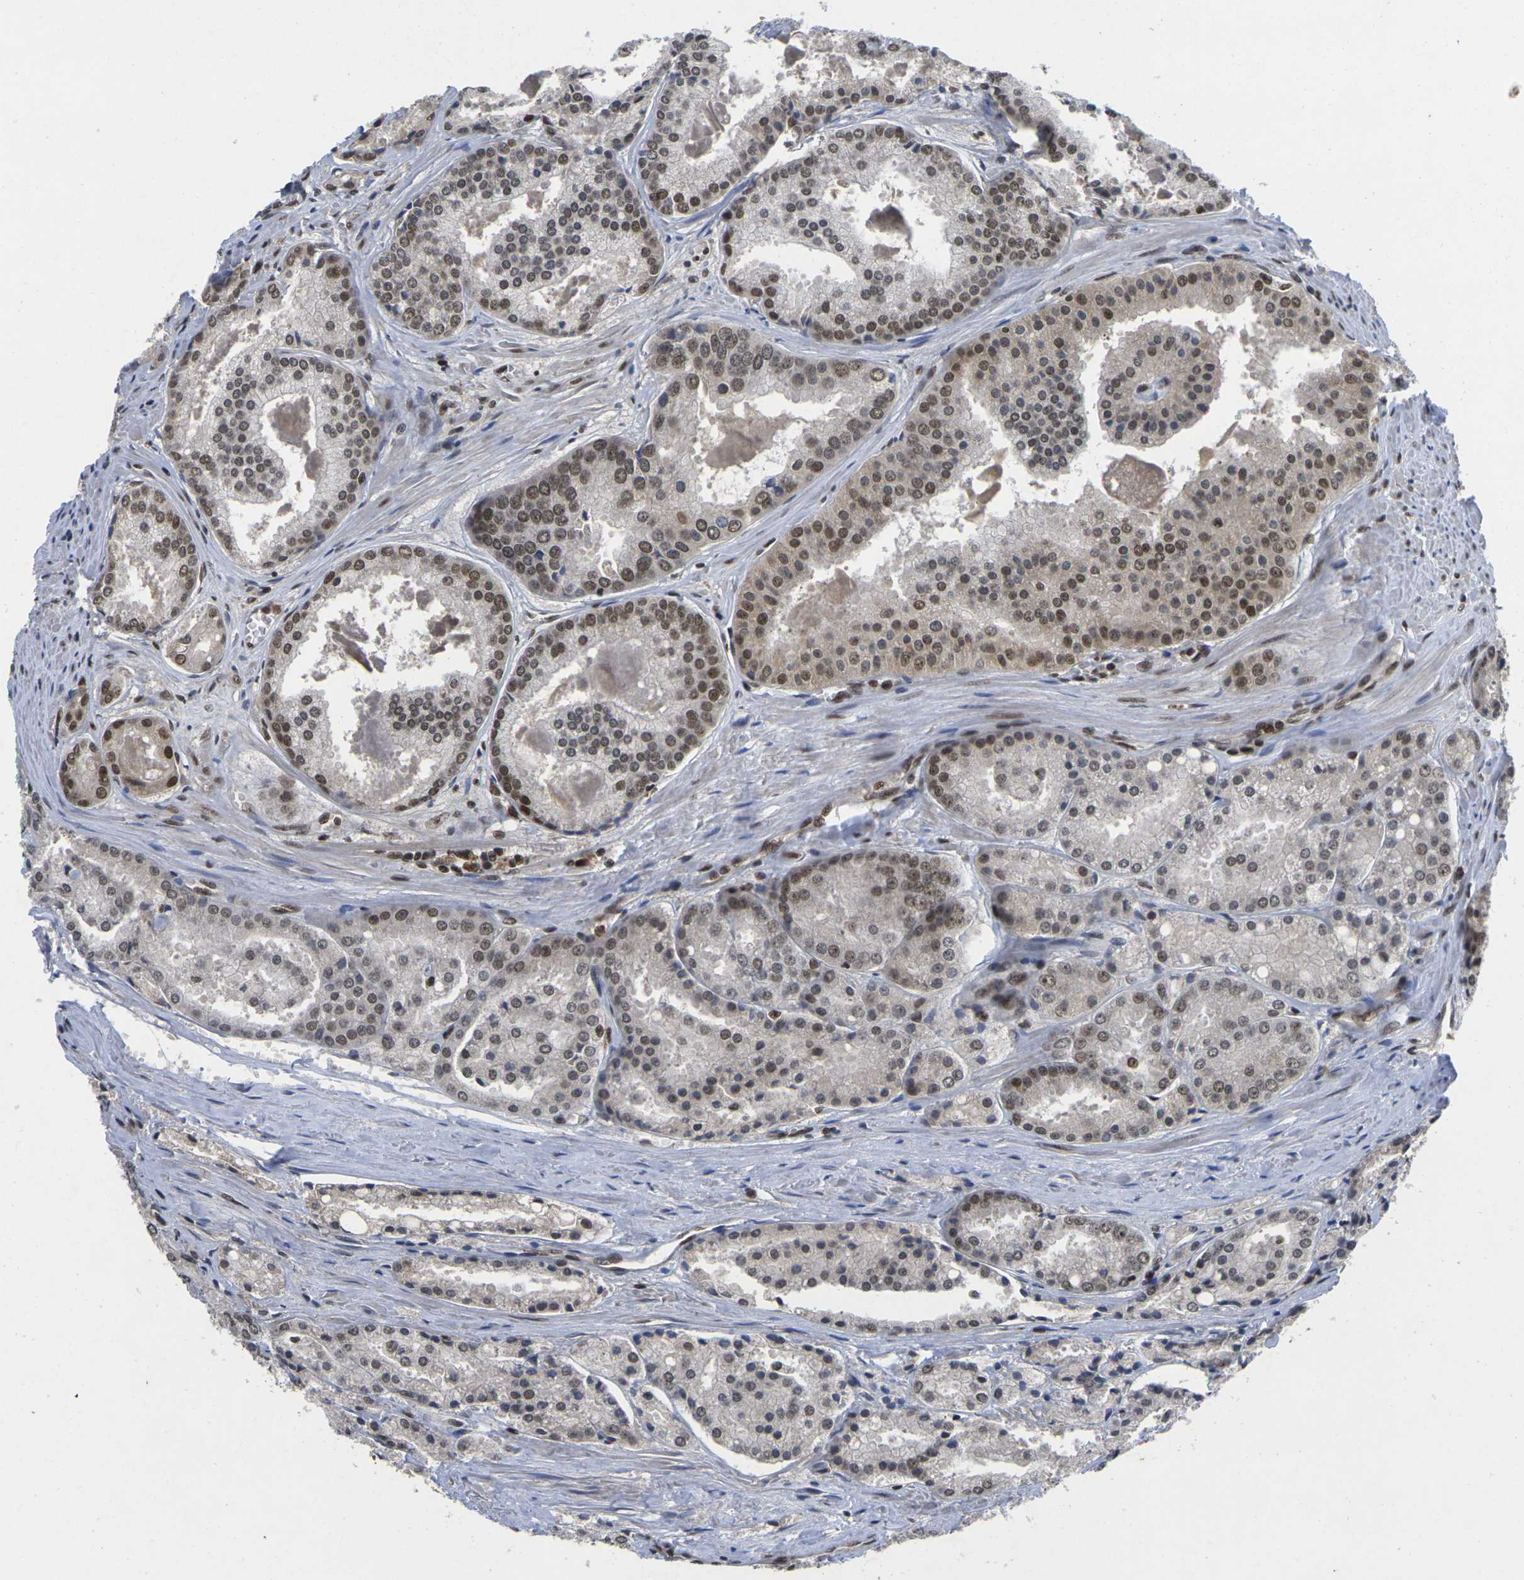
{"staining": {"intensity": "moderate", "quantity": "25%-75%", "location": "nuclear"}, "tissue": "prostate cancer", "cell_type": "Tumor cells", "image_type": "cancer", "snomed": [{"axis": "morphology", "description": "Adenocarcinoma, Low grade"}, {"axis": "topography", "description": "Prostate"}], "caption": "Prostate low-grade adenocarcinoma tissue demonstrates moderate nuclear positivity in approximately 25%-75% of tumor cells", "gene": "GTF2E1", "patient": {"sex": "male", "age": 64}}